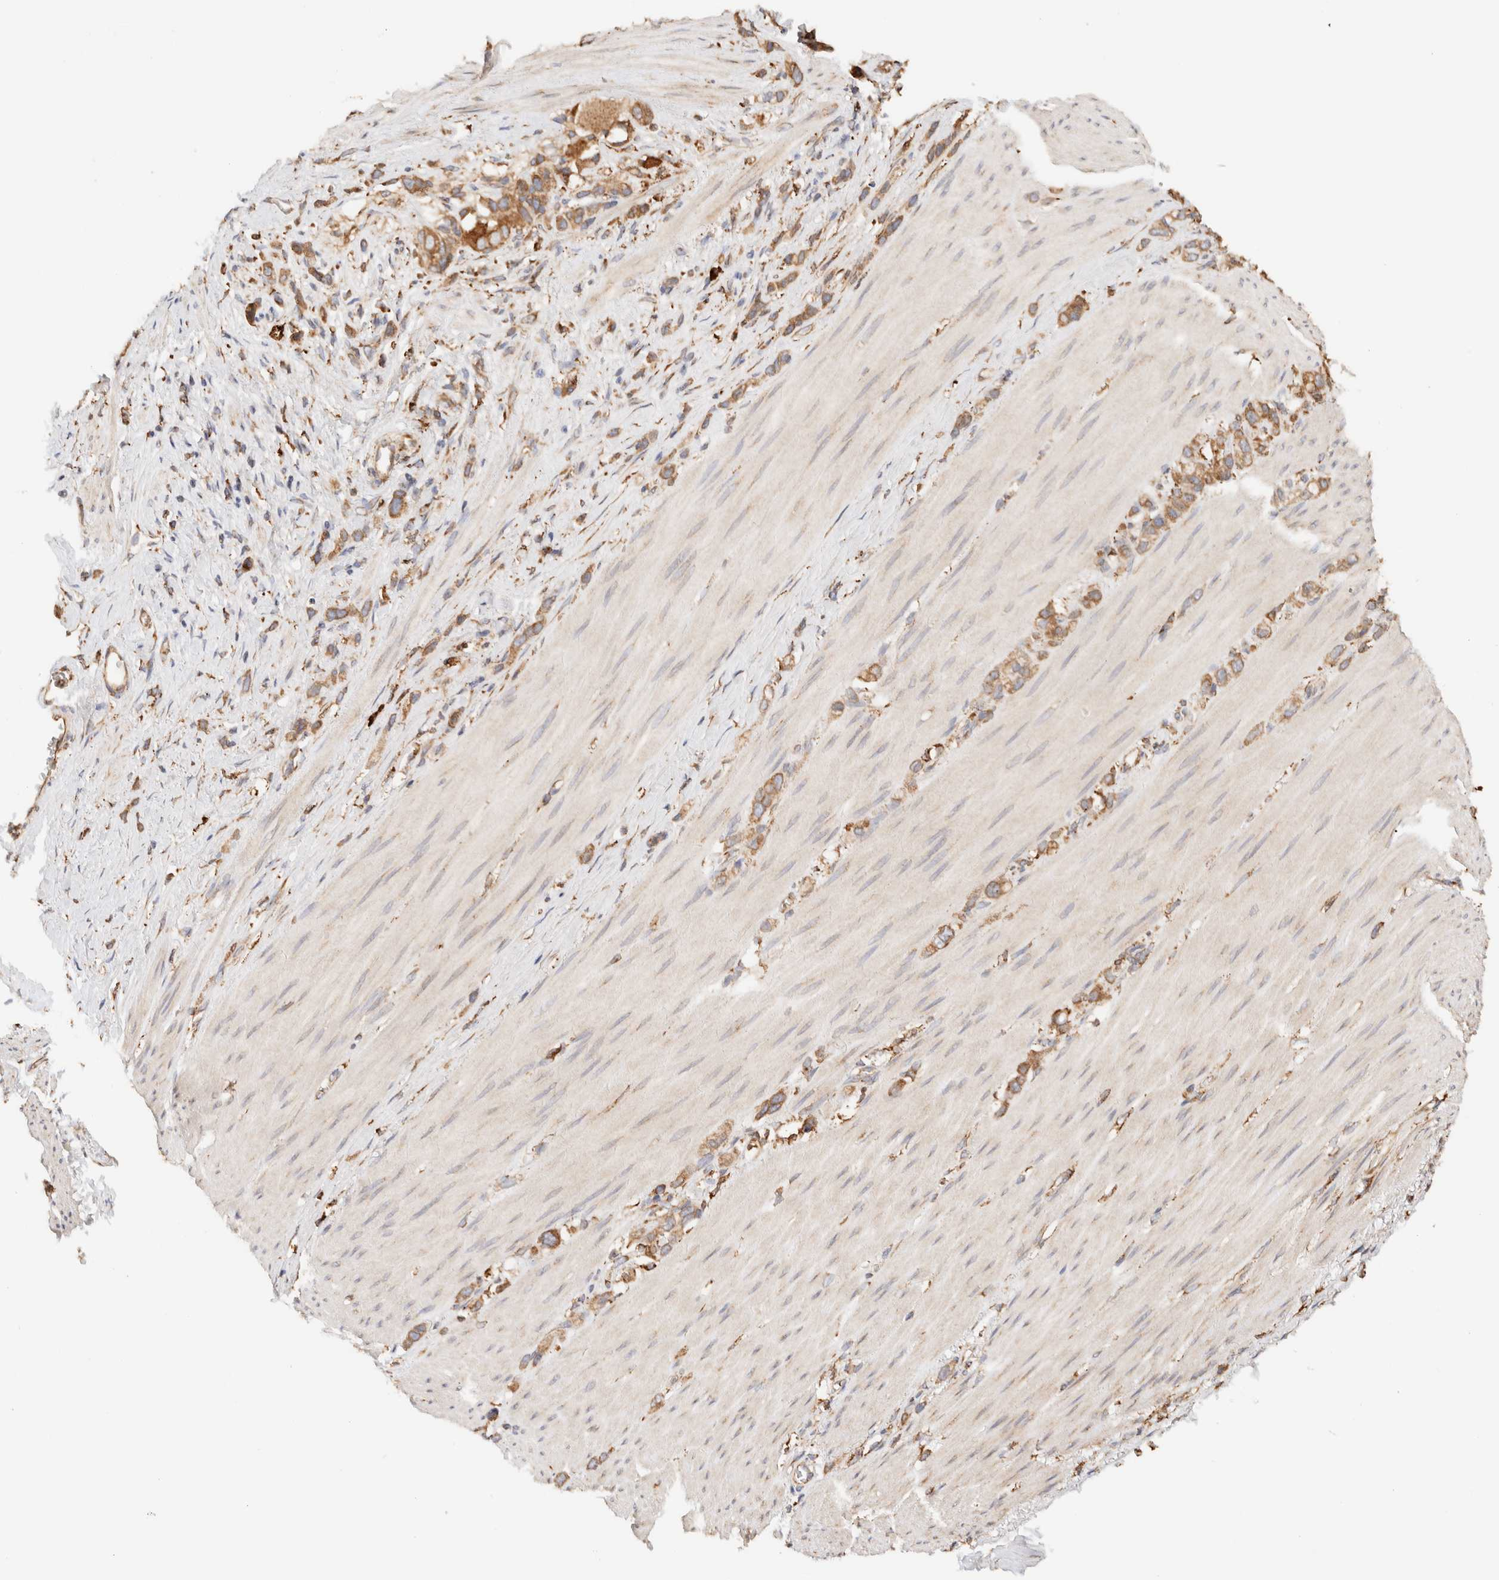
{"staining": {"intensity": "moderate", "quantity": ">75%", "location": "cytoplasmic/membranous"}, "tissue": "stomach cancer", "cell_type": "Tumor cells", "image_type": "cancer", "snomed": [{"axis": "morphology", "description": "Normal tissue, NOS"}, {"axis": "morphology", "description": "Adenocarcinoma, NOS"}, {"axis": "morphology", "description": "Adenocarcinoma, High grade"}, {"axis": "topography", "description": "Stomach, upper"}, {"axis": "topography", "description": "Stomach"}], "caption": "Protein expression analysis of human stomach cancer reveals moderate cytoplasmic/membranous staining in approximately >75% of tumor cells.", "gene": "FER", "patient": {"sex": "female", "age": 65}}